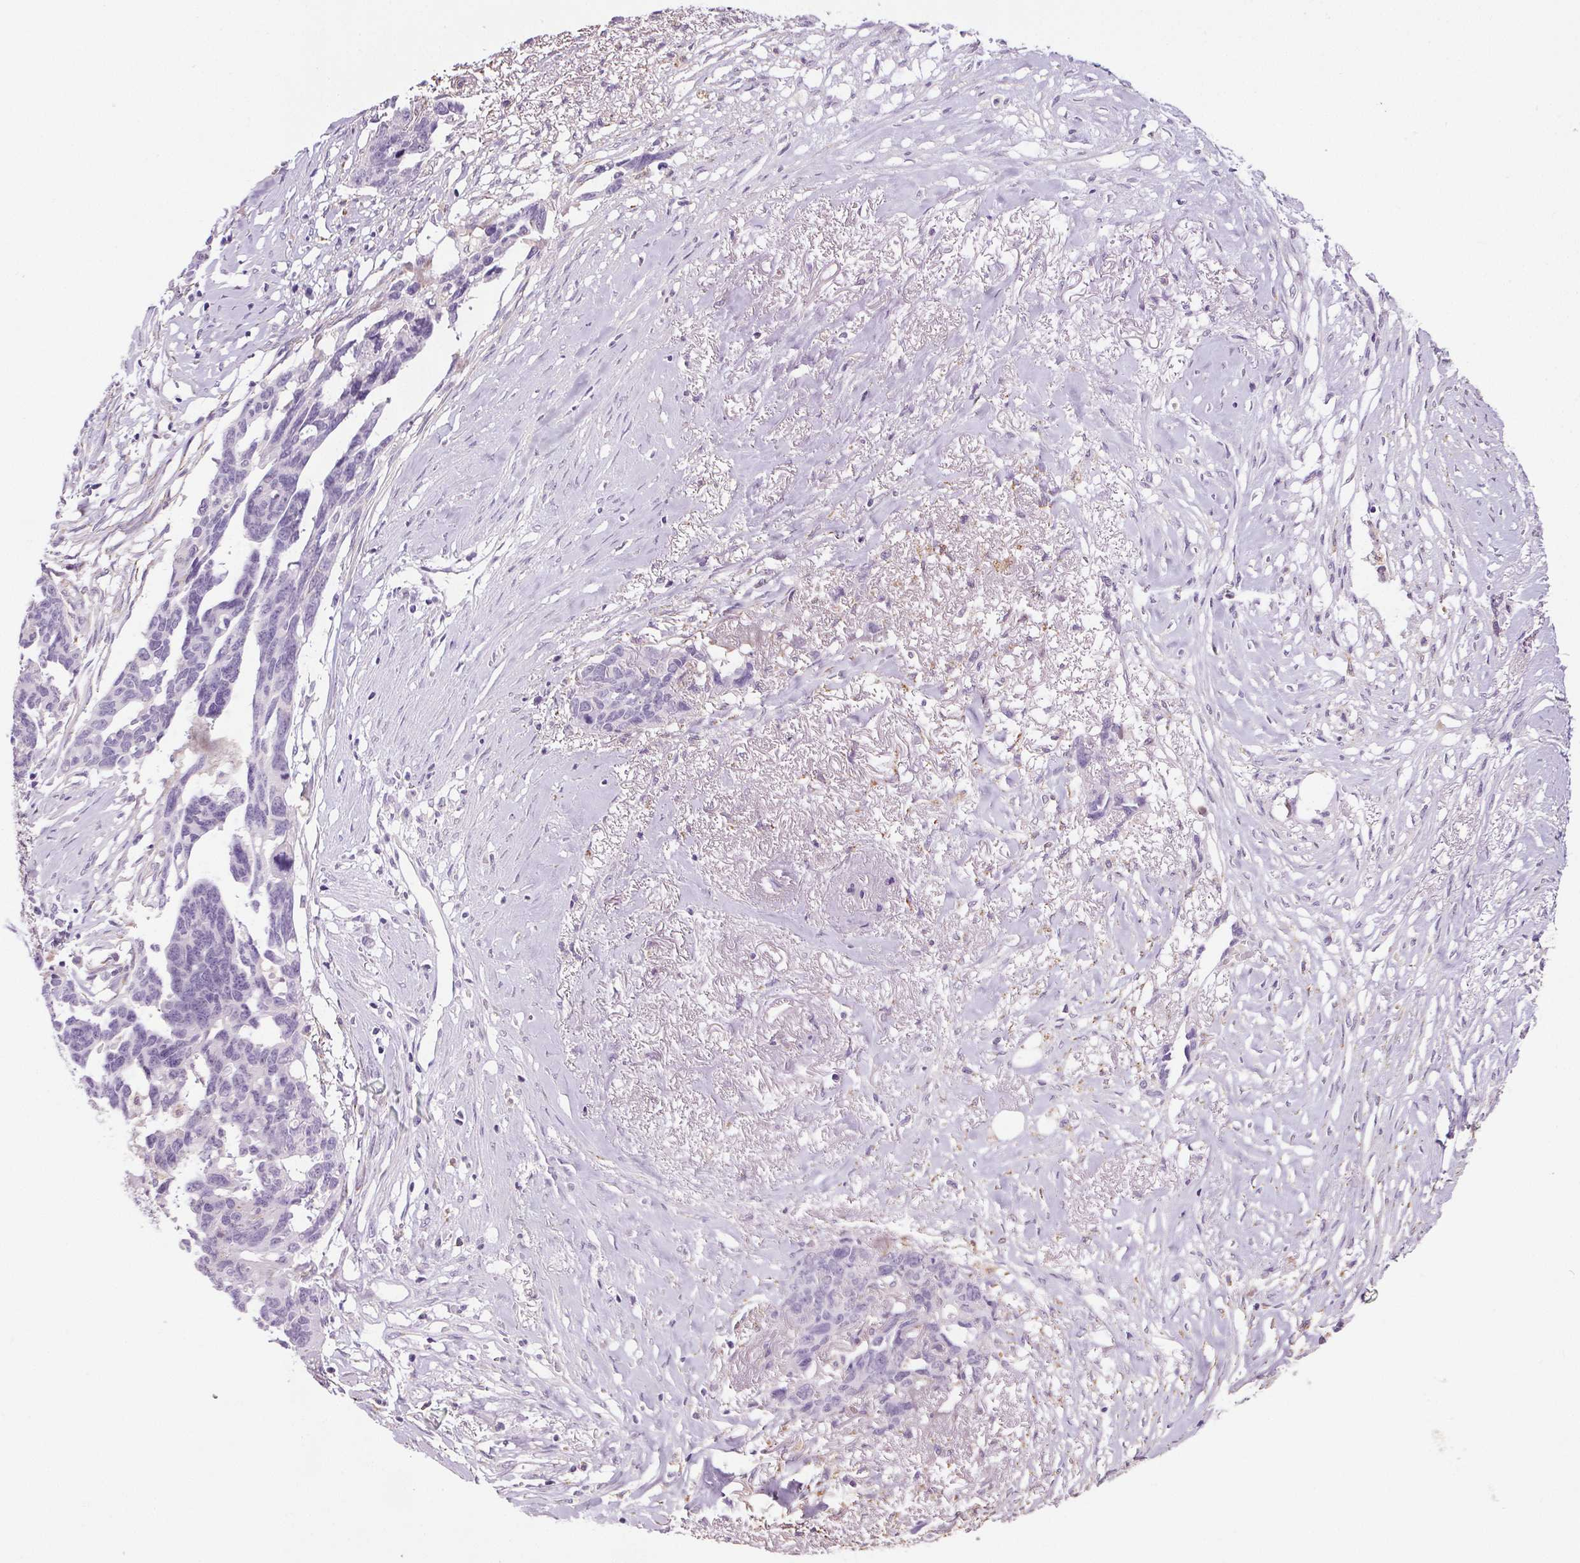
{"staining": {"intensity": "negative", "quantity": "none", "location": "none"}, "tissue": "ovarian cancer", "cell_type": "Tumor cells", "image_type": "cancer", "snomed": [{"axis": "morphology", "description": "Cystadenocarcinoma, serous, NOS"}, {"axis": "topography", "description": "Ovary"}], "caption": "Immunohistochemistry (IHC) of serous cystadenocarcinoma (ovarian) shows no expression in tumor cells.", "gene": "GPIHBP1", "patient": {"sex": "female", "age": 69}}